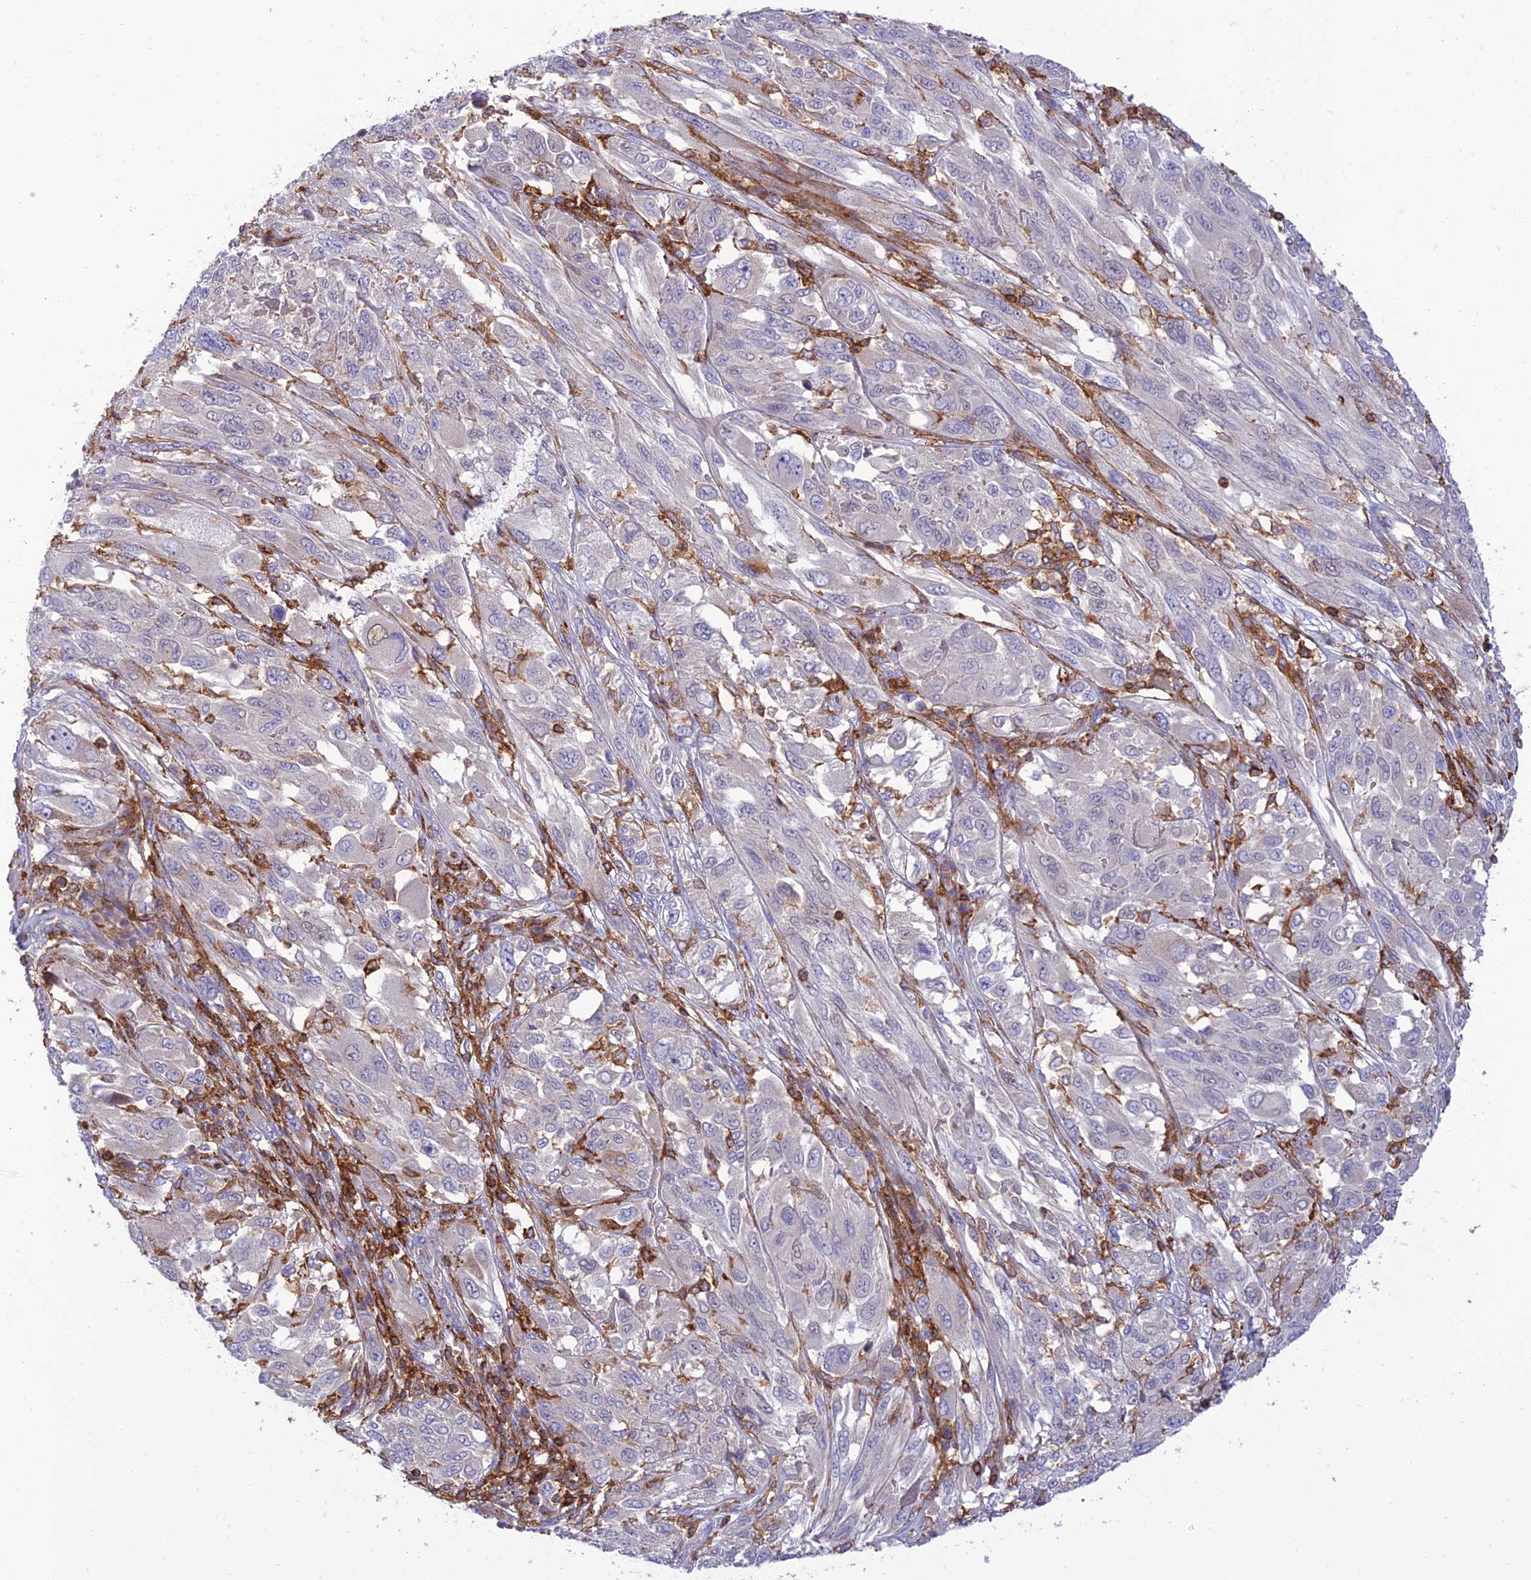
{"staining": {"intensity": "negative", "quantity": "none", "location": "none"}, "tissue": "melanoma", "cell_type": "Tumor cells", "image_type": "cancer", "snomed": [{"axis": "morphology", "description": "Malignant melanoma, NOS"}, {"axis": "topography", "description": "Skin"}], "caption": "Malignant melanoma stained for a protein using IHC reveals no staining tumor cells.", "gene": "IRAK3", "patient": {"sex": "female", "age": 91}}